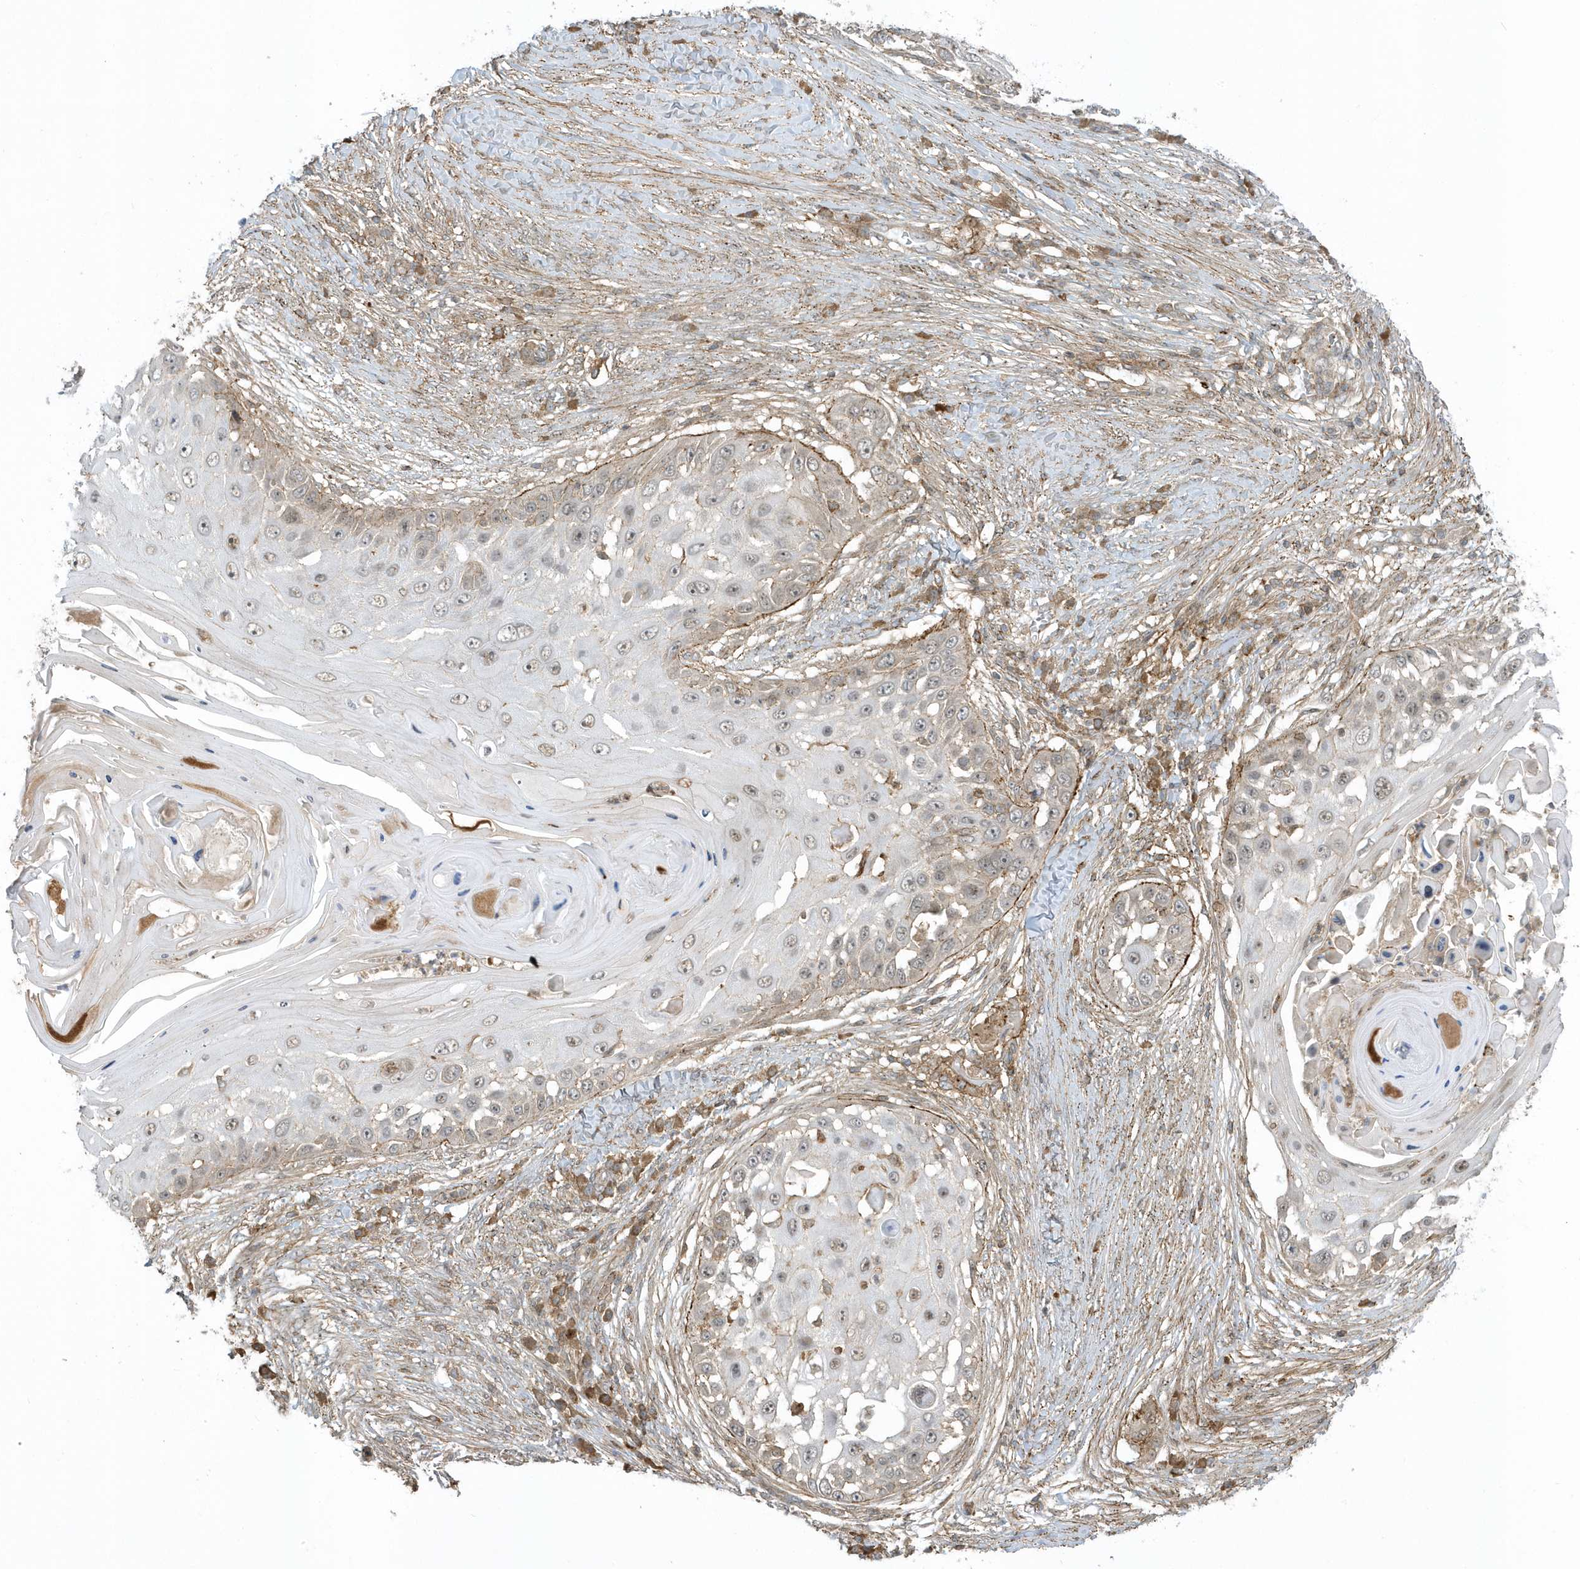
{"staining": {"intensity": "weak", "quantity": "25%-75%", "location": "cytoplasmic/membranous"}, "tissue": "skin cancer", "cell_type": "Tumor cells", "image_type": "cancer", "snomed": [{"axis": "morphology", "description": "Squamous cell carcinoma, NOS"}, {"axis": "topography", "description": "Skin"}], "caption": "DAB (3,3'-diaminobenzidine) immunohistochemical staining of human skin cancer (squamous cell carcinoma) demonstrates weak cytoplasmic/membranous protein staining in approximately 25%-75% of tumor cells. (Brightfield microscopy of DAB IHC at high magnification).", "gene": "ZBTB8A", "patient": {"sex": "female", "age": 44}}